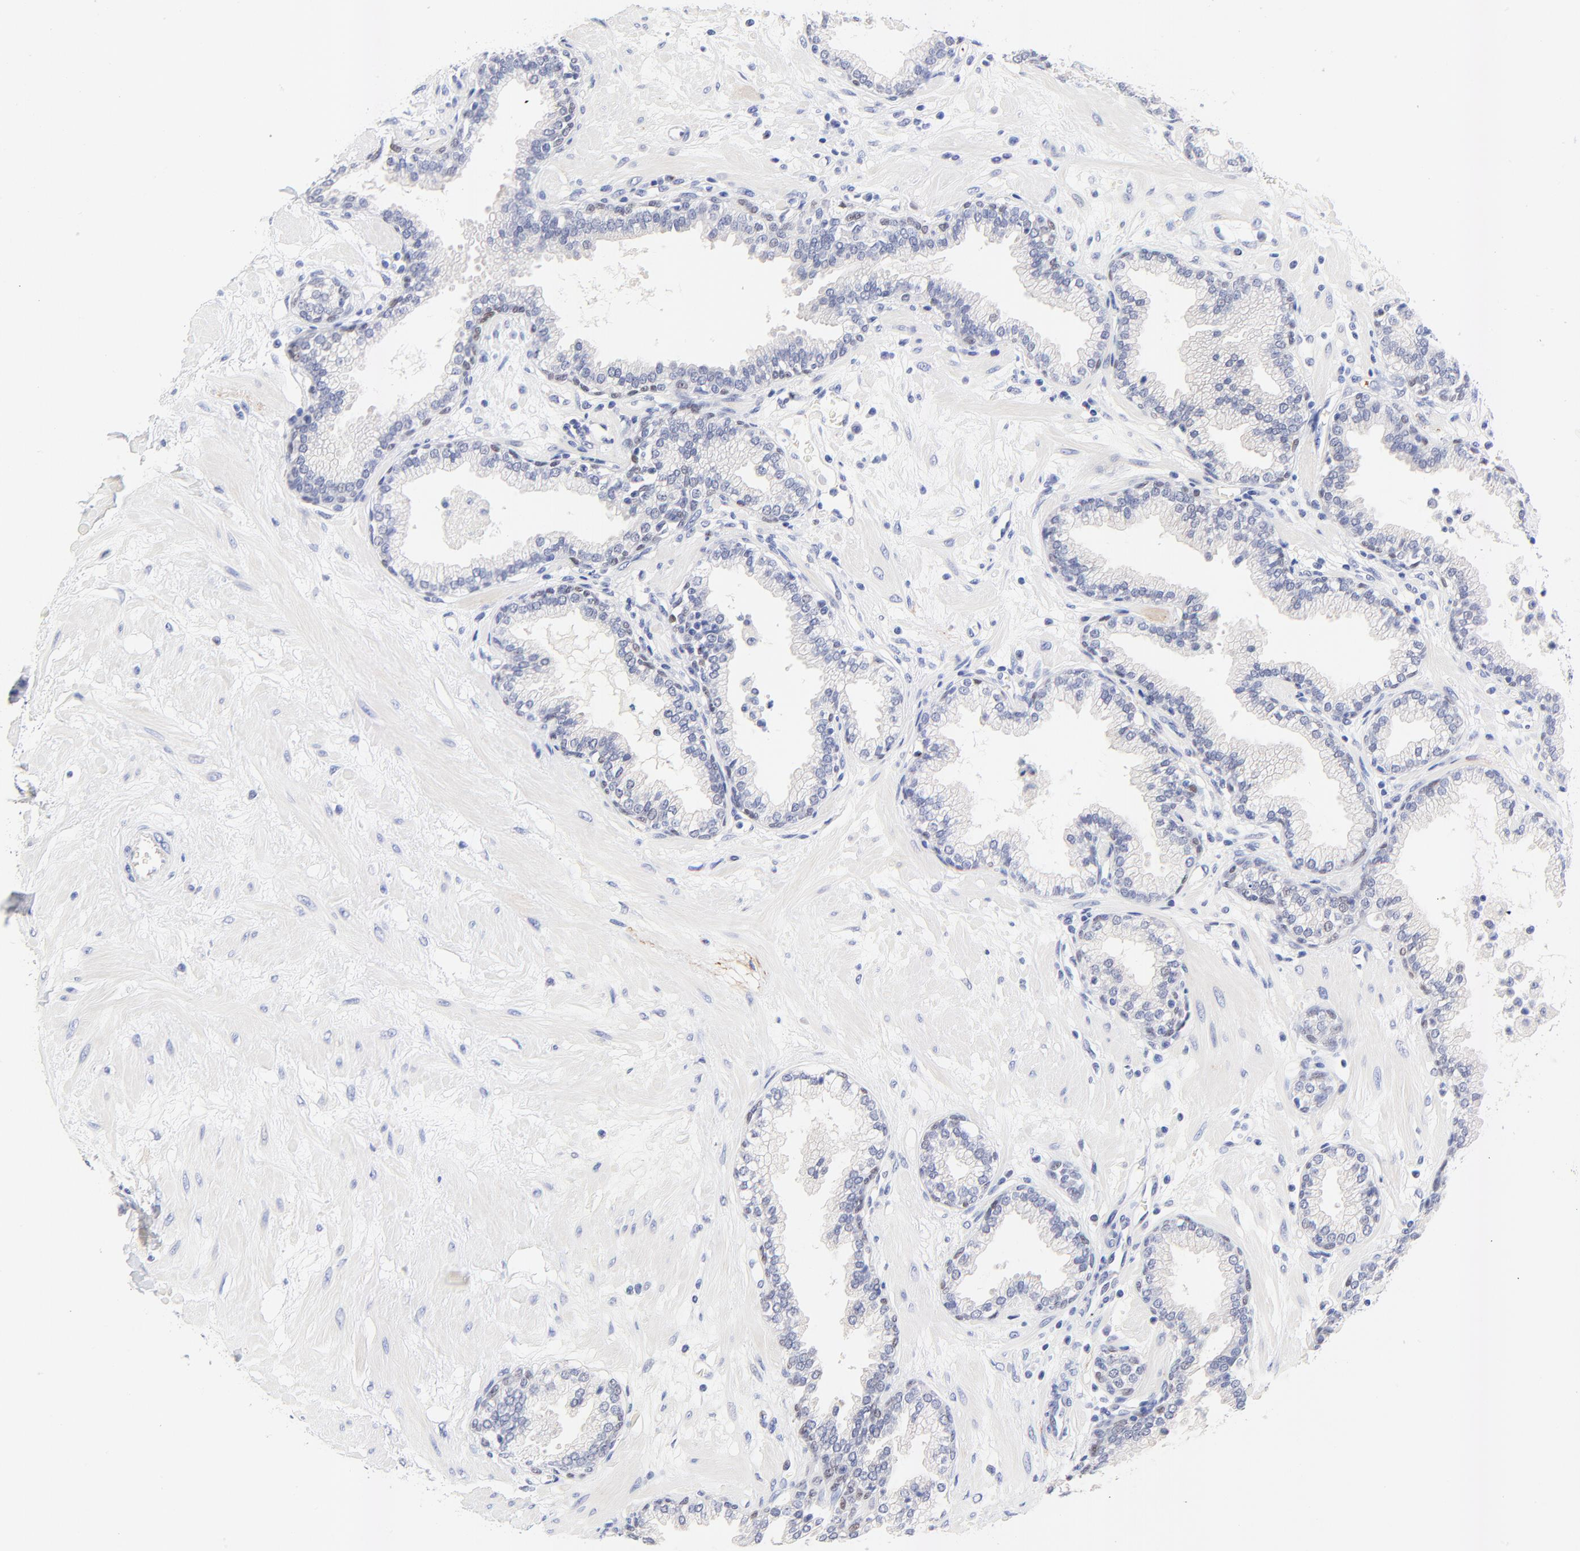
{"staining": {"intensity": "negative", "quantity": "none", "location": "none"}, "tissue": "prostate", "cell_type": "Glandular cells", "image_type": "normal", "snomed": [{"axis": "morphology", "description": "Normal tissue, NOS"}, {"axis": "topography", "description": "Prostate"}], "caption": "Photomicrograph shows no significant protein staining in glandular cells of unremarkable prostate. (Immunohistochemistry, brightfield microscopy, high magnification).", "gene": "FAM117B", "patient": {"sex": "male", "age": 64}}